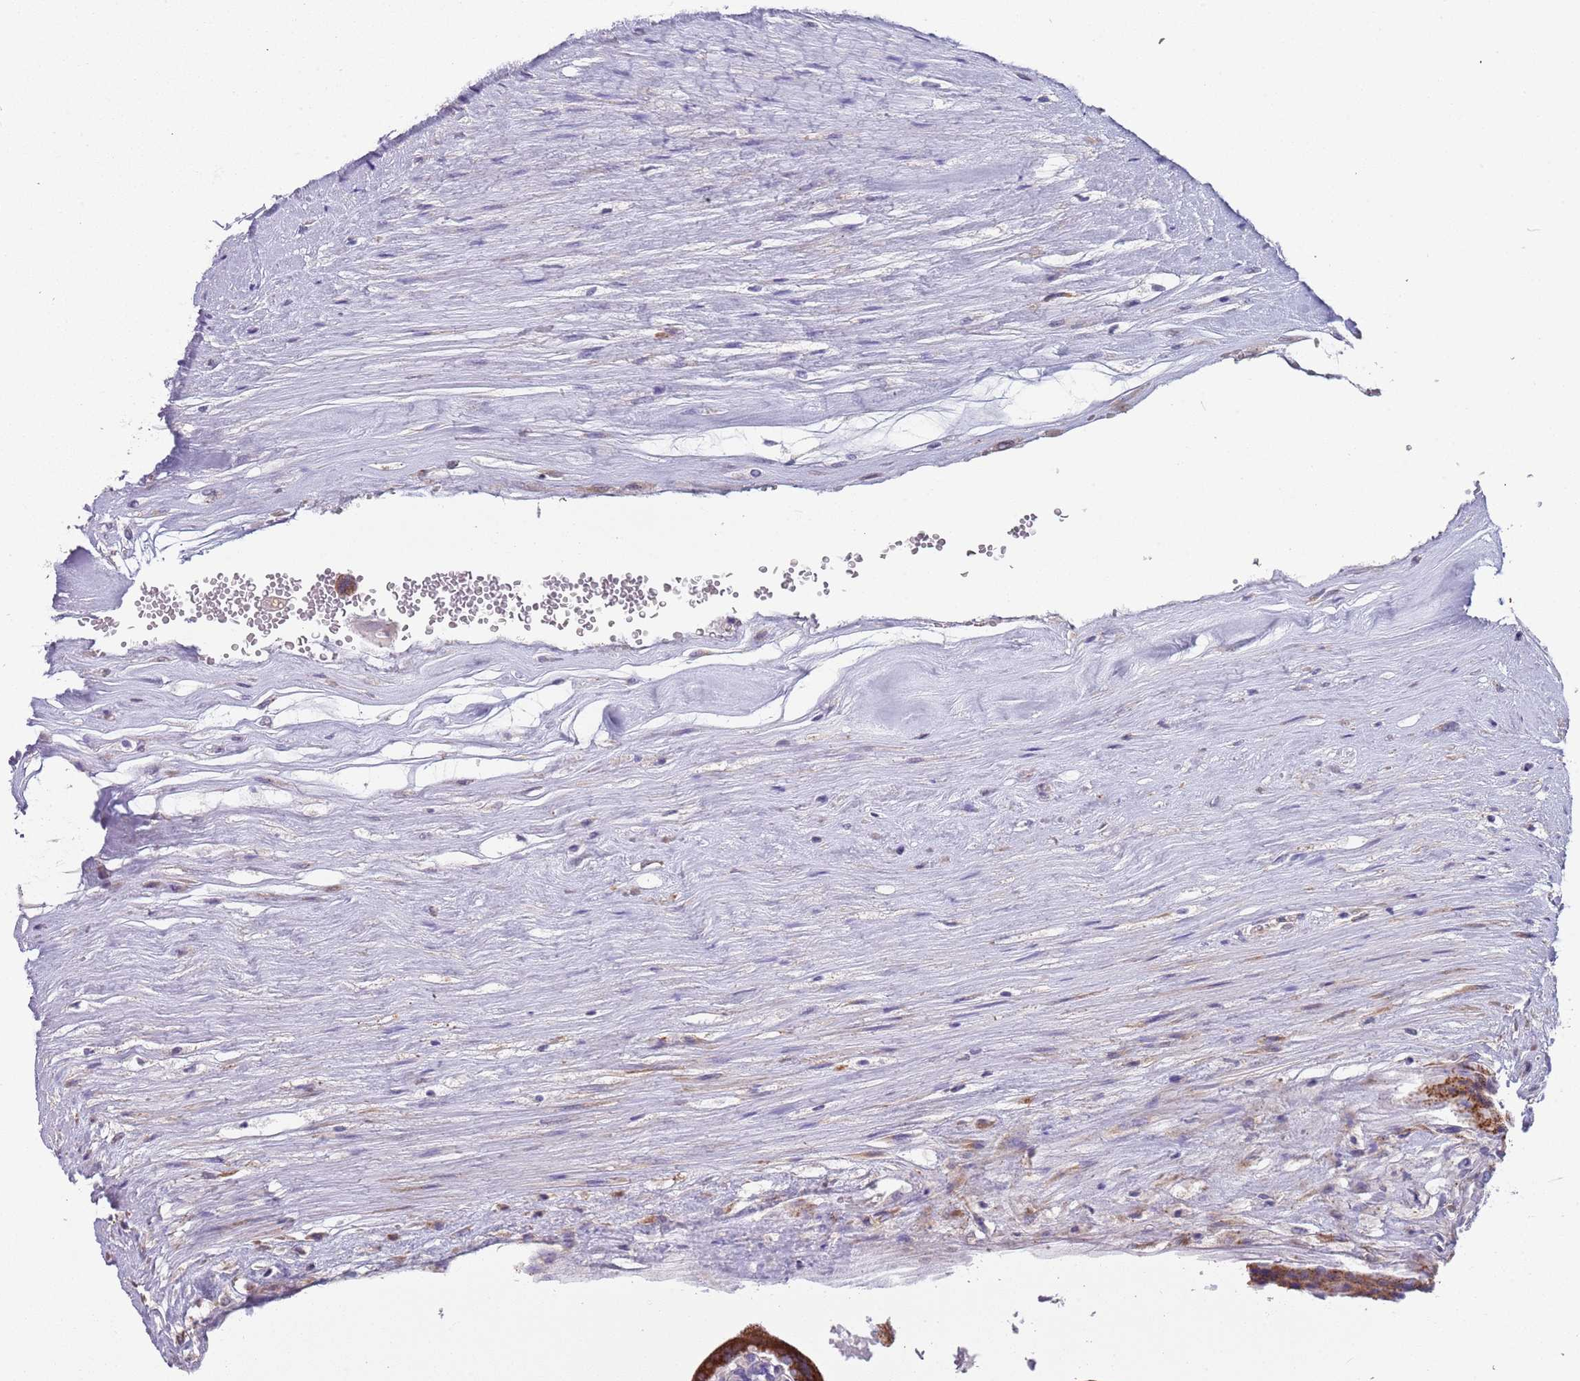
{"staining": {"intensity": "moderate", "quantity": ">75%", "location": "cytoplasmic/membranous"}, "tissue": "placenta", "cell_type": "Trophoblastic cells", "image_type": "normal", "snomed": [{"axis": "morphology", "description": "Normal tissue, NOS"}, {"axis": "topography", "description": "Placenta"}], "caption": "Trophoblastic cells reveal medium levels of moderate cytoplasmic/membranous staining in approximately >75% of cells in benign placenta. (IHC, brightfield microscopy, high magnification).", "gene": "TNRC6C", "patient": {"sex": "female", "age": 37}}